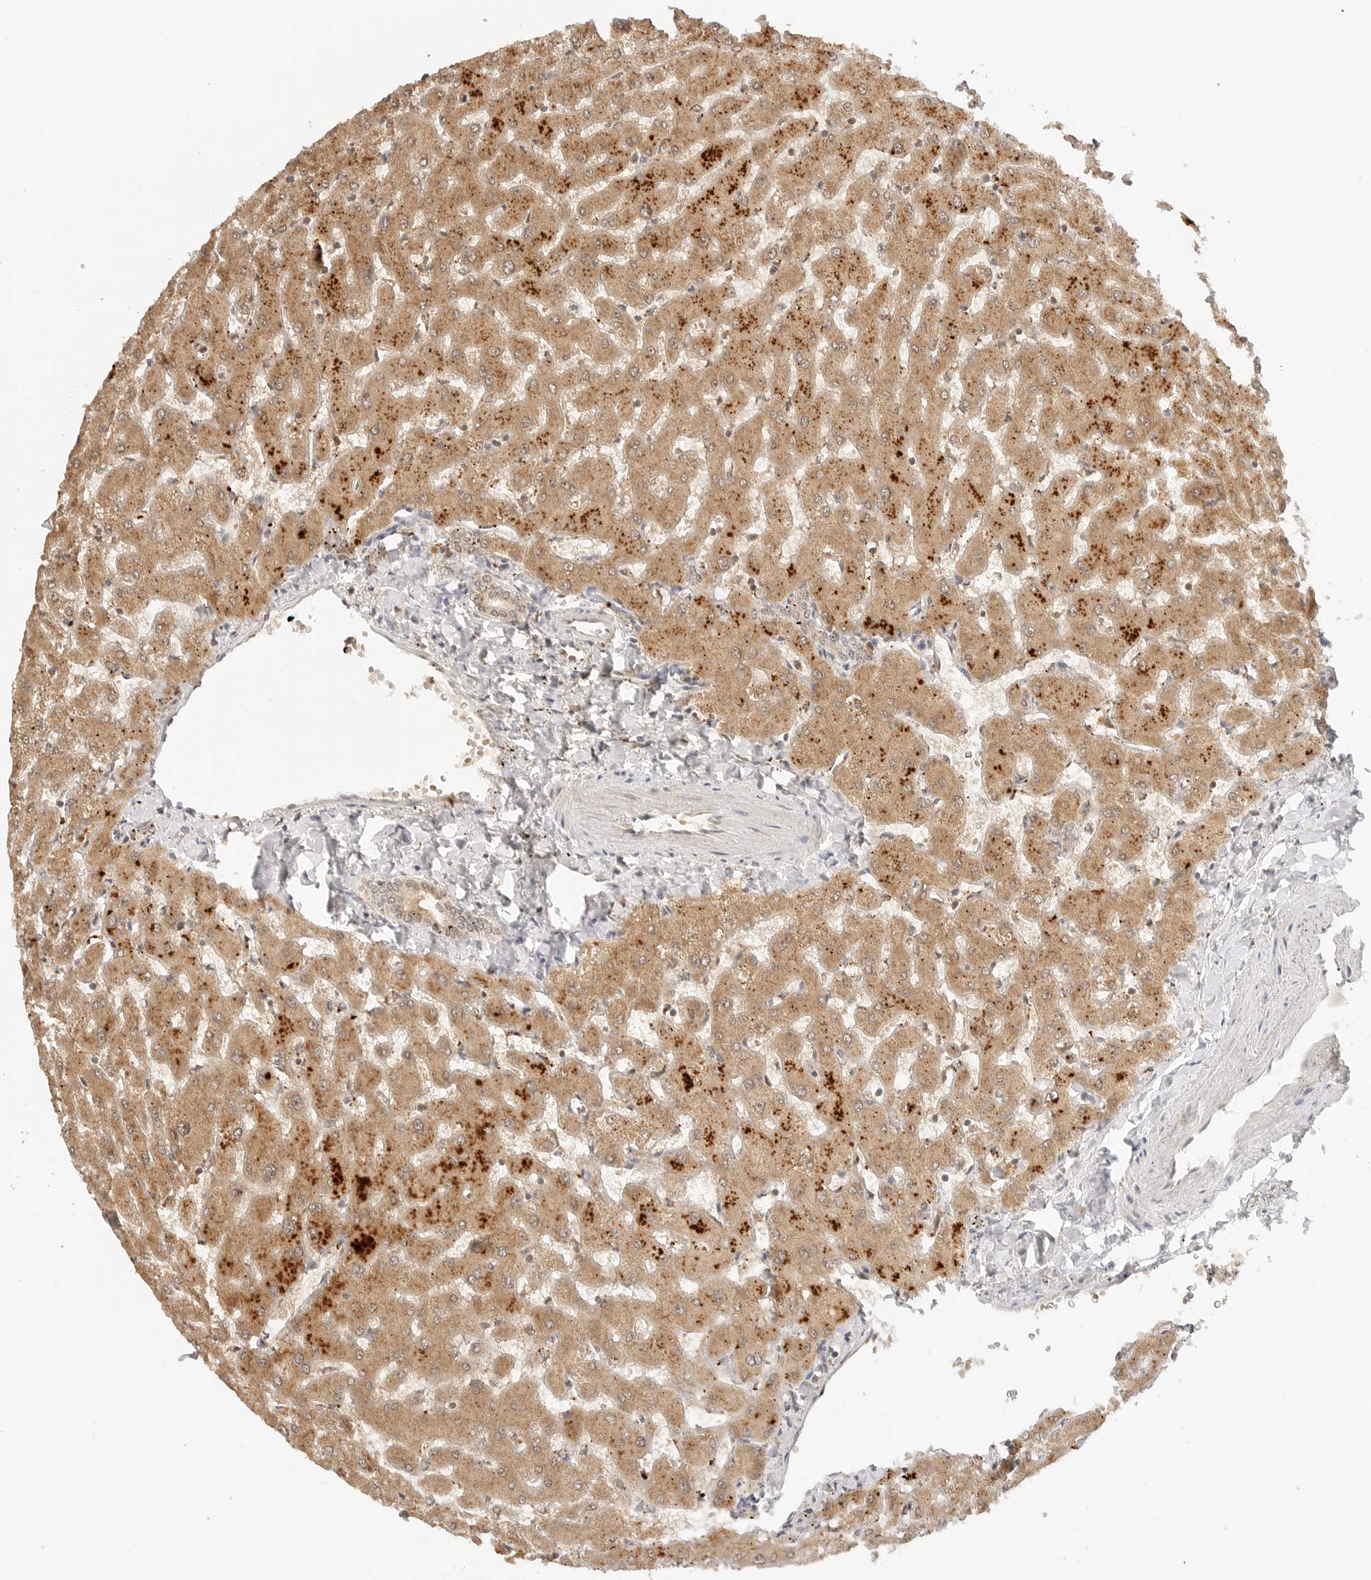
{"staining": {"intensity": "weak", "quantity": ">75%", "location": "cytoplasmic/membranous,nuclear"}, "tissue": "liver", "cell_type": "Cholangiocytes", "image_type": "normal", "snomed": [{"axis": "morphology", "description": "Normal tissue, NOS"}, {"axis": "topography", "description": "Liver"}], "caption": "High-power microscopy captured an immunohistochemistry (IHC) histopathology image of normal liver, revealing weak cytoplasmic/membranous,nuclear positivity in approximately >75% of cholangiocytes.", "gene": "GPR34", "patient": {"sex": "female", "age": 63}}